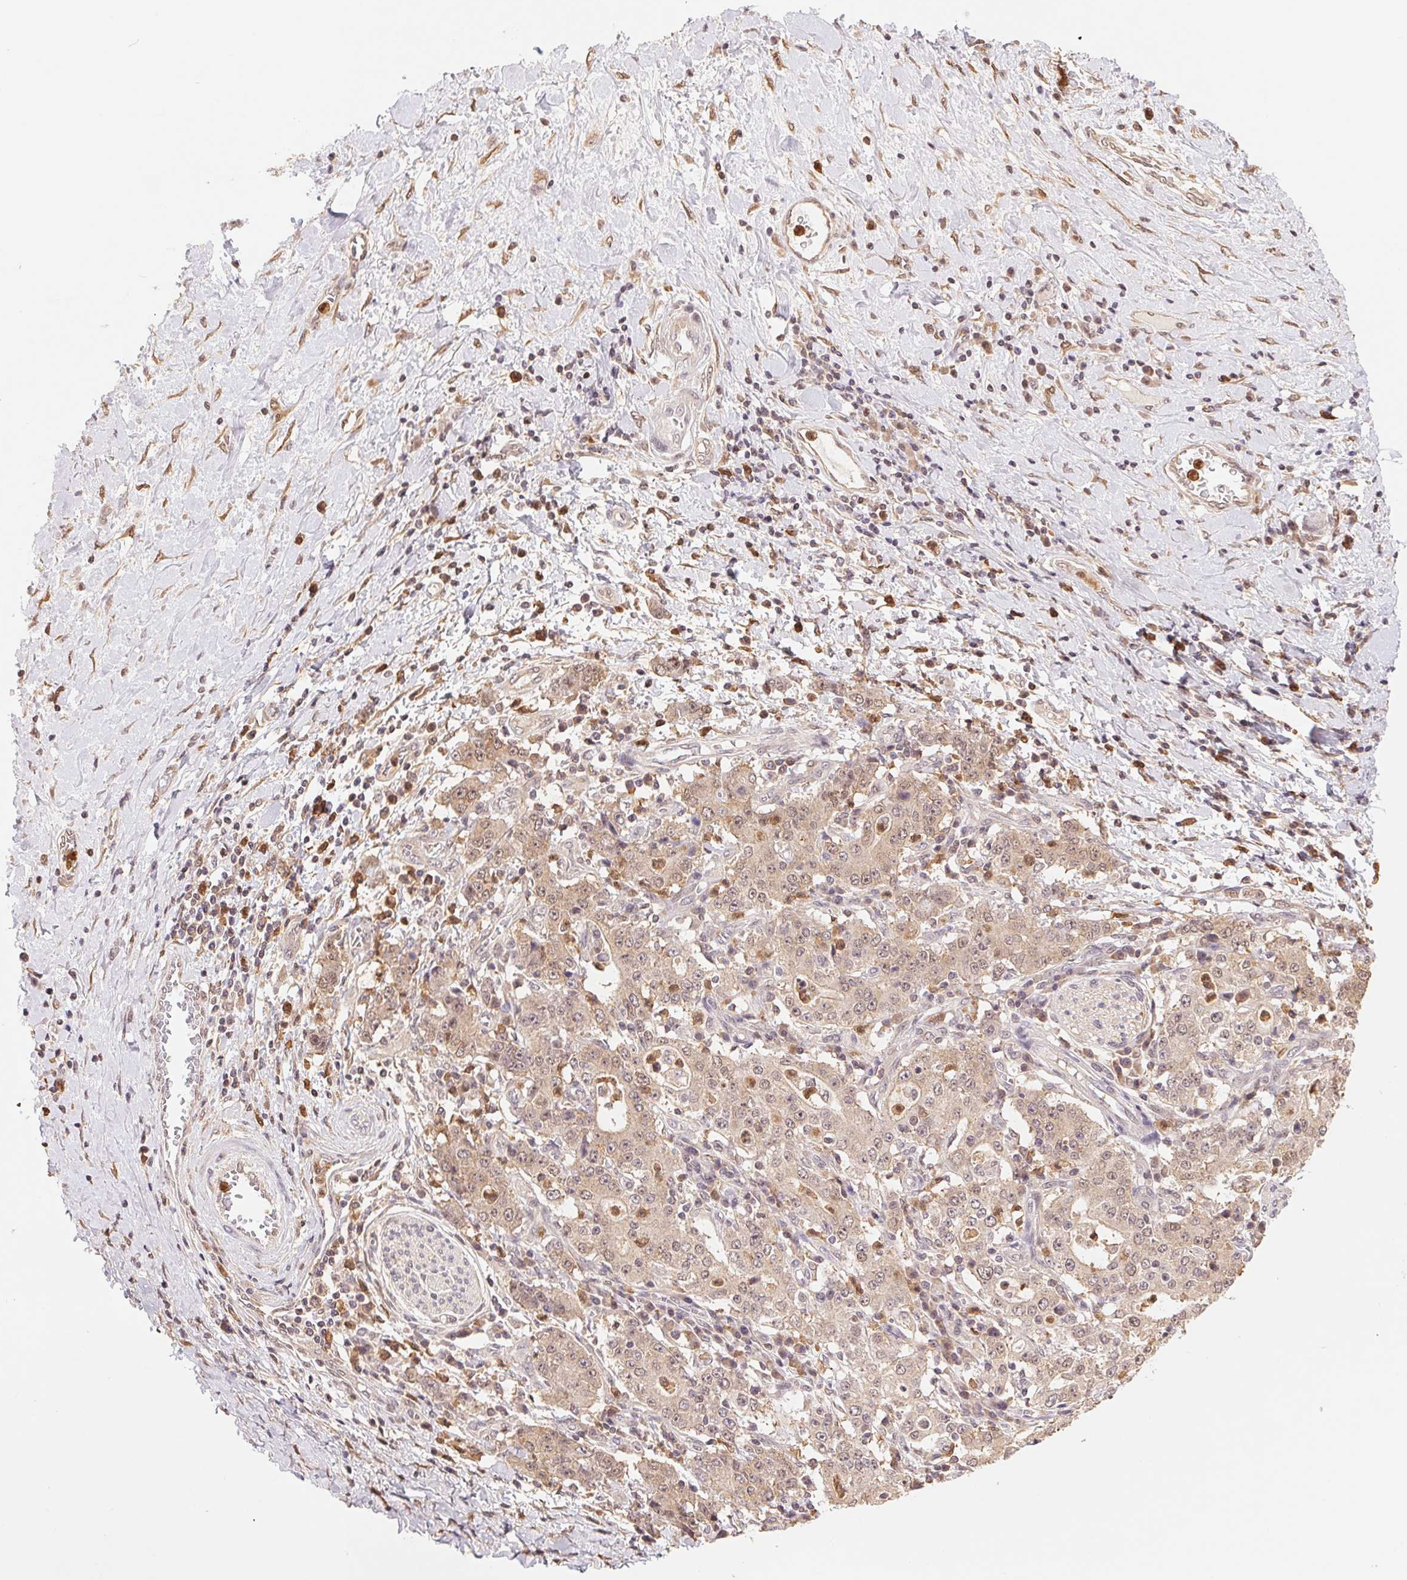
{"staining": {"intensity": "weak", "quantity": ">75%", "location": "cytoplasmic/membranous,nuclear"}, "tissue": "stomach cancer", "cell_type": "Tumor cells", "image_type": "cancer", "snomed": [{"axis": "morphology", "description": "Normal tissue, NOS"}, {"axis": "morphology", "description": "Adenocarcinoma, NOS"}, {"axis": "topography", "description": "Stomach, upper"}, {"axis": "topography", "description": "Stomach"}], "caption": "Tumor cells demonstrate weak cytoplasmic/membranous and nuclear positivity in approximately >75% of cells in adenocarcinoma (stomach). (DAB IHC with brightfield microscopy, high magnification).", "gene": "CDC123", "patient": {"sex": "male", "age": 59}}